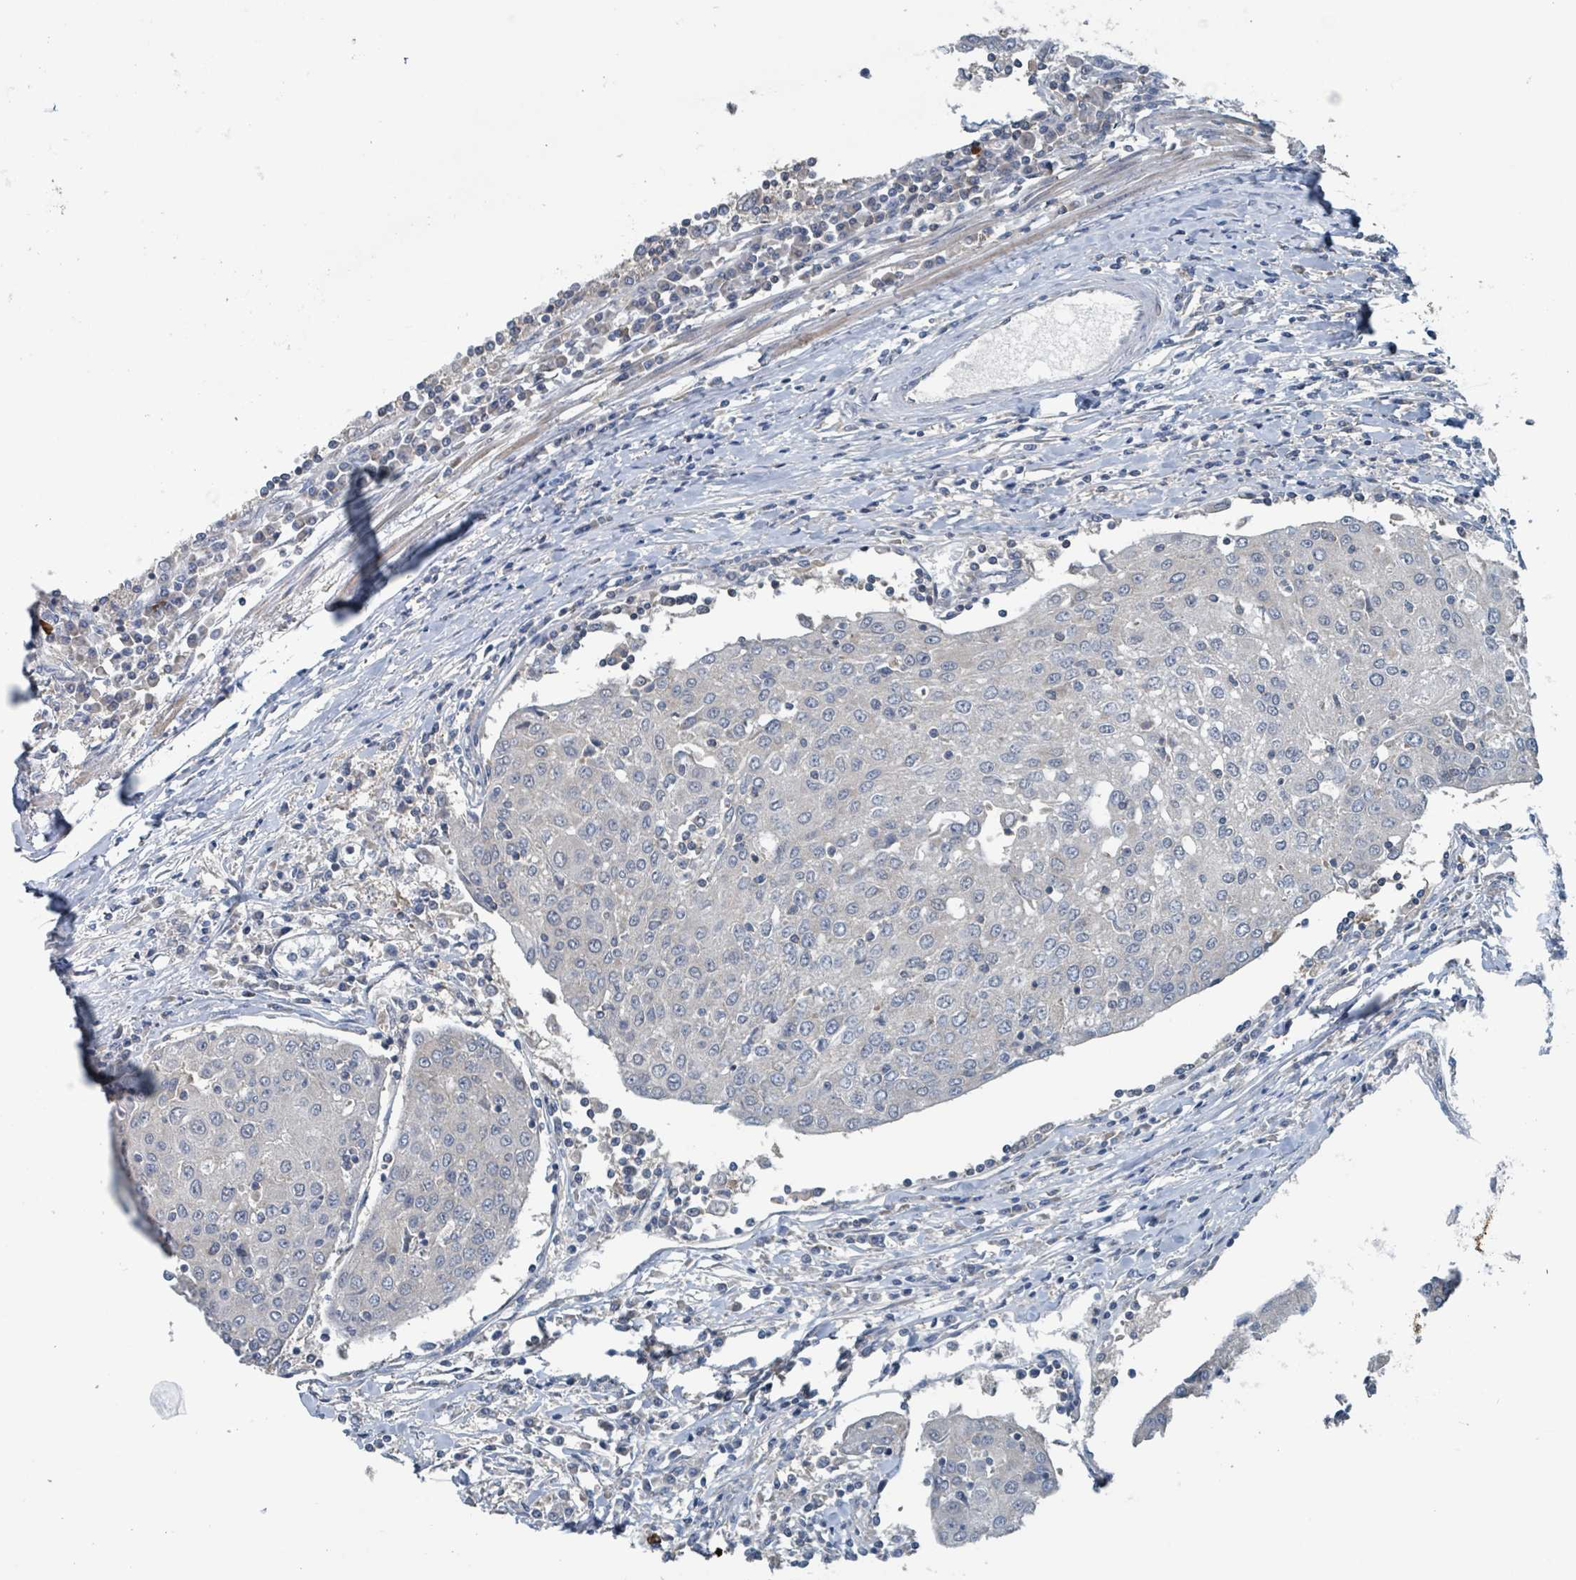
{"staining": {"intensity": "negative", "quantity": "none", "location": "none"}, "tissue": "urothelial cancer", "cell_type": "Tumor cells", "image_type": "cancer", "snomed": [{"axis": "morphology", "description": "Urothelial carcinoma, High grade"}, {"axis": "topography", "description": "Urinary bladder"}], "caption": "Immunohistochemistry (IHC) of human urothelial cancer shows no positivity in tumor cells.", "gene": "ACBD4", "patient": {"sex": "female", "age": 85}}